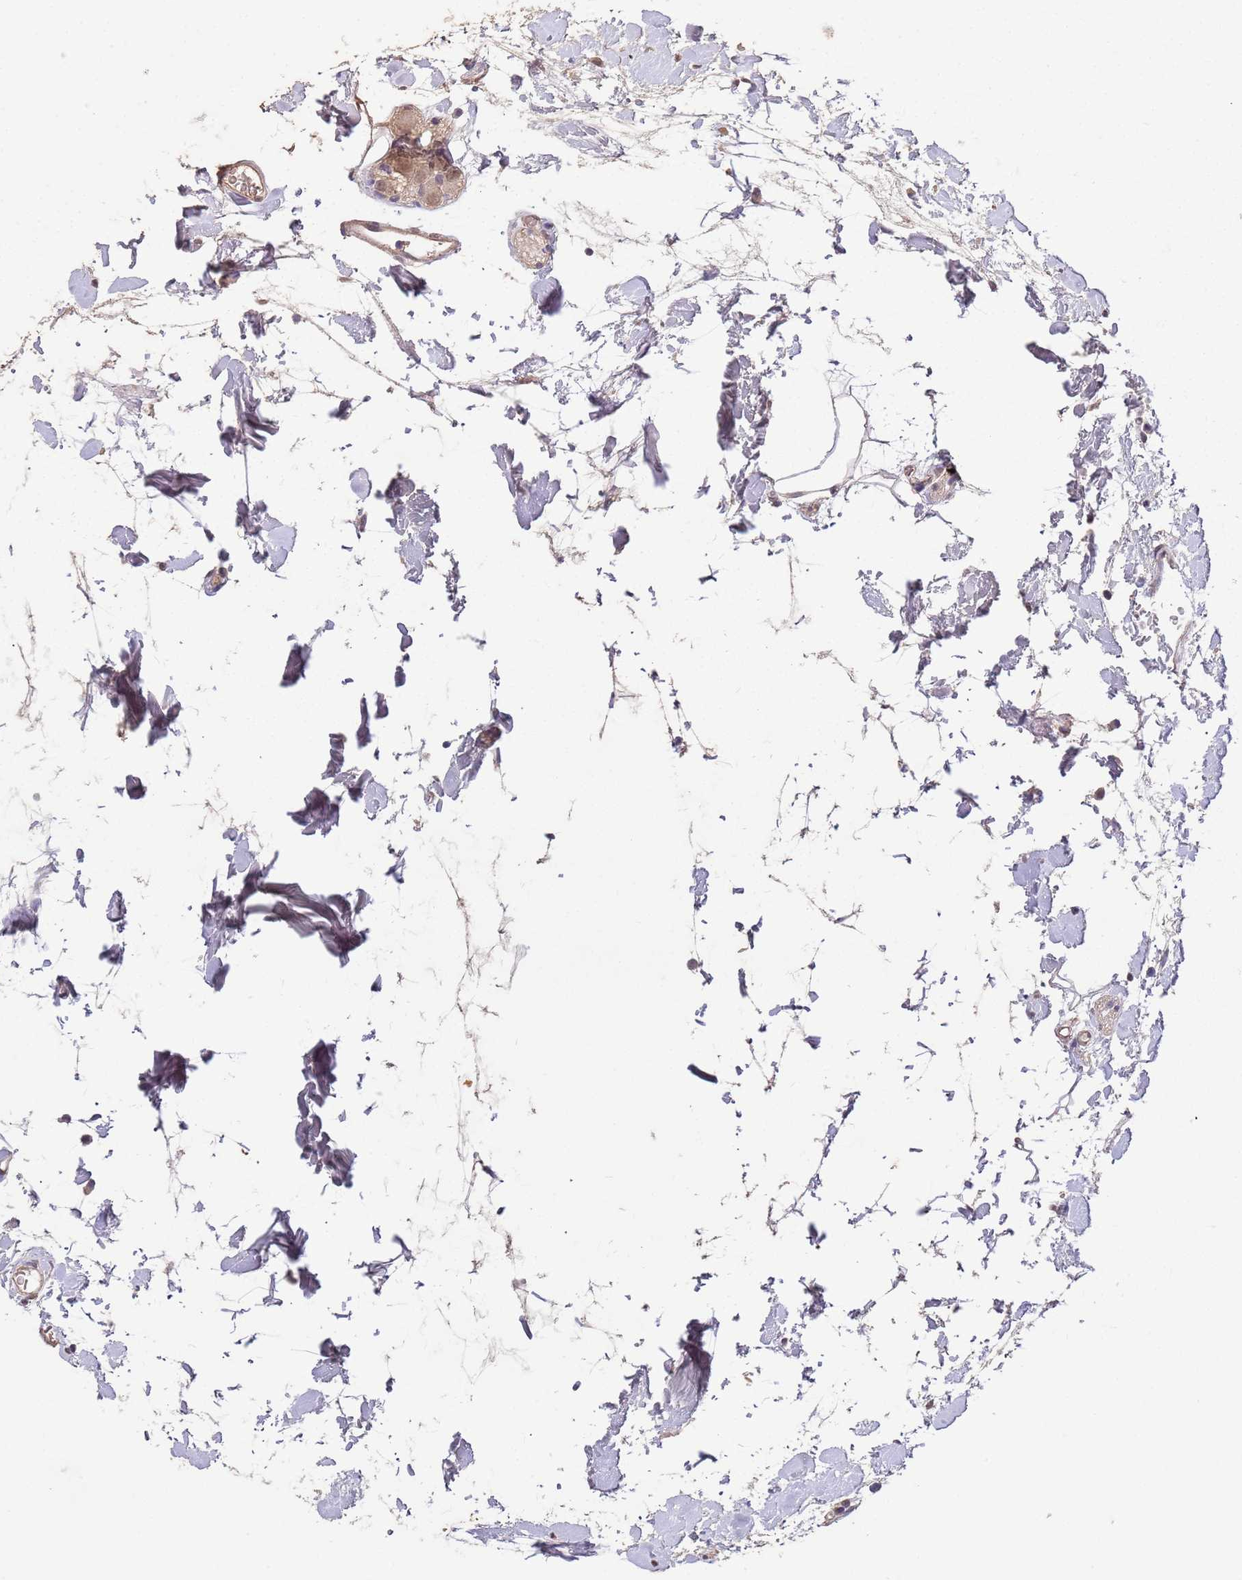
{"staining": {"intensity": "moderate", "quantity": ">75%", "location": "cytoplasmic/membranous"}, "tissue": "colon", "cell_type": "Endothelial cells", "image_type": "normal", "snomed": [{"axis": "morphology", "description": "Normal tissue, NOS"}, {"axis": "topography", "description": "Colon"}], "caption": "Immunohistochemical staining of unremarkable colon displays >75% levels of moderate cytoplasmic/membranous protein positivity in about >75% of endothelial cells. The staining was performed using DAB to visualize the protein expression in brown, while the nuclei were stained in blue with hematoxylin (Magnification: 20x).", "gene": "NPHP1", "patient": {"sex": "female", "age": 84}}